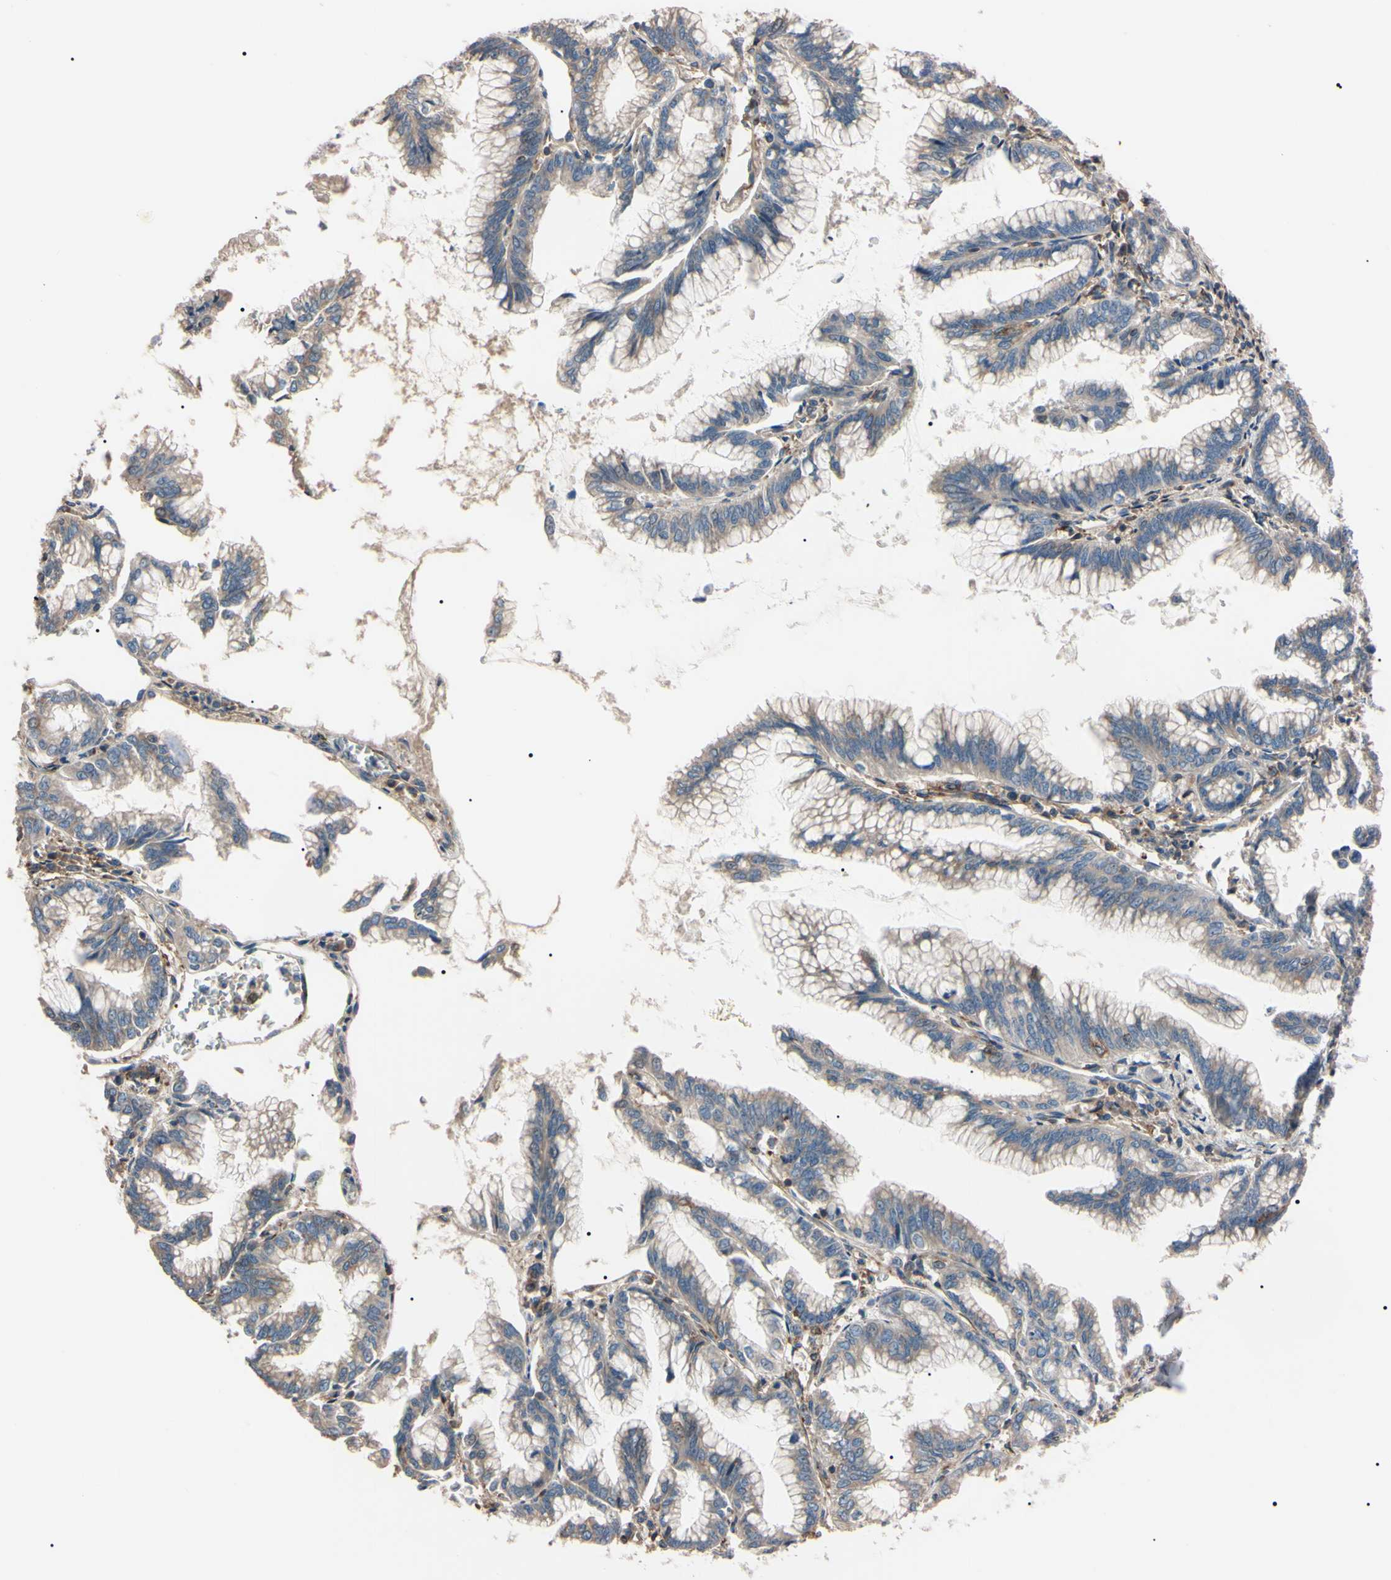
{"staining": {"intensity": "weak", "quantity": ">75%", "location": "cytoplasmic/membranous"}, "tissue": "pancreatic cancer", "cell_type": "Tumor cells", "image_type": "cancer", "snomed": [{"axis": "morphology", "description": "Adenocarcinoma, NOS"}, {"axis": "topography", "description": "Pancreas"}], "caption": "A histopathology image of human adenocarcinoma (pancreatic) stained for a protein demonstrates weak cytoplasmic/membranous brown staining in tumor cells. (IHC, brightfield microscopy, high magnification).", "gene": "PRKACA", "patient": {"sex": "female", "age": 64}}